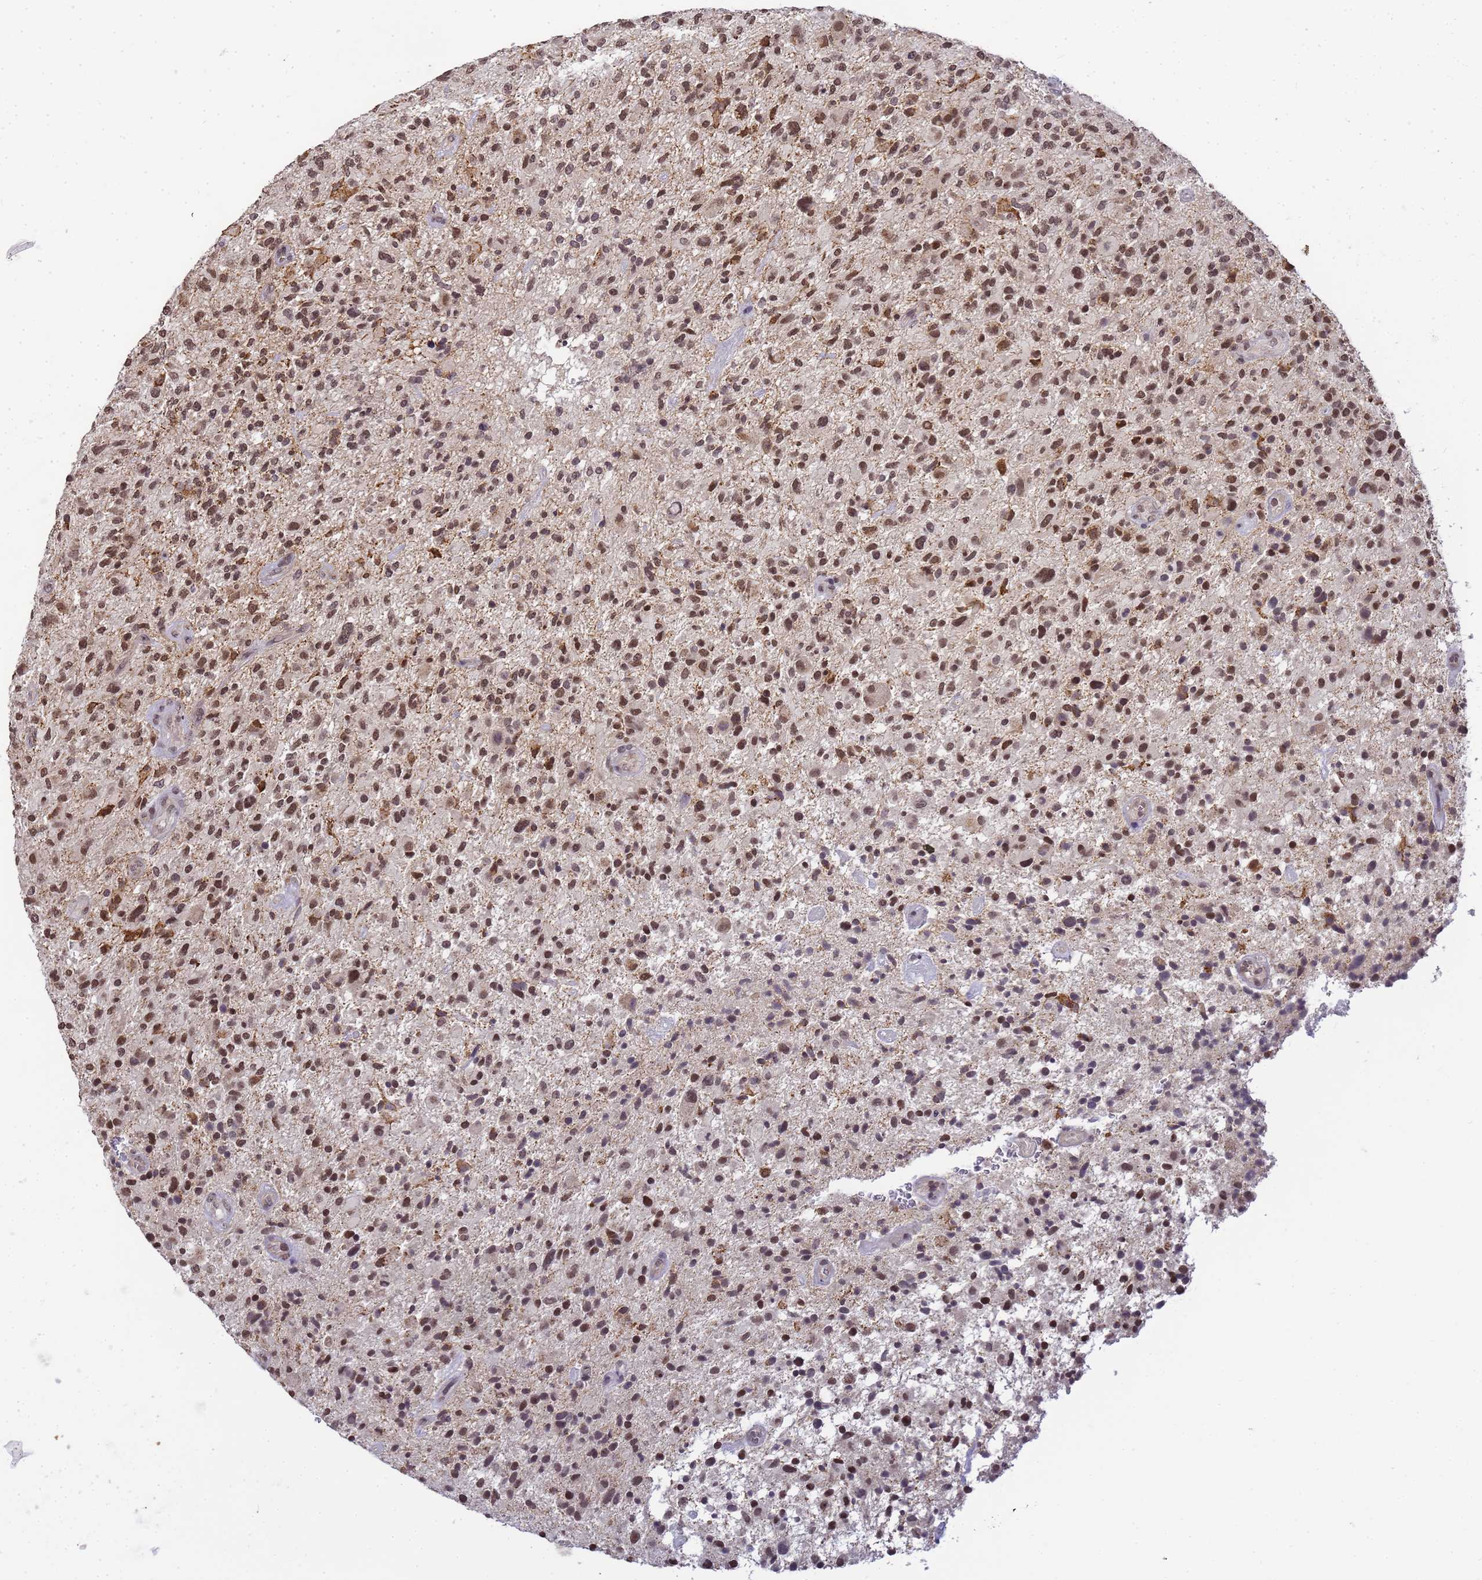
{"staining": {"intensity": "moderate", "quantity": ">75%", "location": "nuclear"}, "tissue": "glioma", "cell_type": "Tumor cells", "image_type": "cancer", "snomed": [{"axis": "morphology", "description": "Glioma, malignant, High grade"}, {"axis": "topography", "description": "Brain"}], "caption": "Malignant glioma (high-grade) stained for a protein (brown) exhibits moderate nuclear positive staining in approximately >75% of tumor cells.", "gene": "MYL7", "patient": {"sex": "male", "age": 47}}